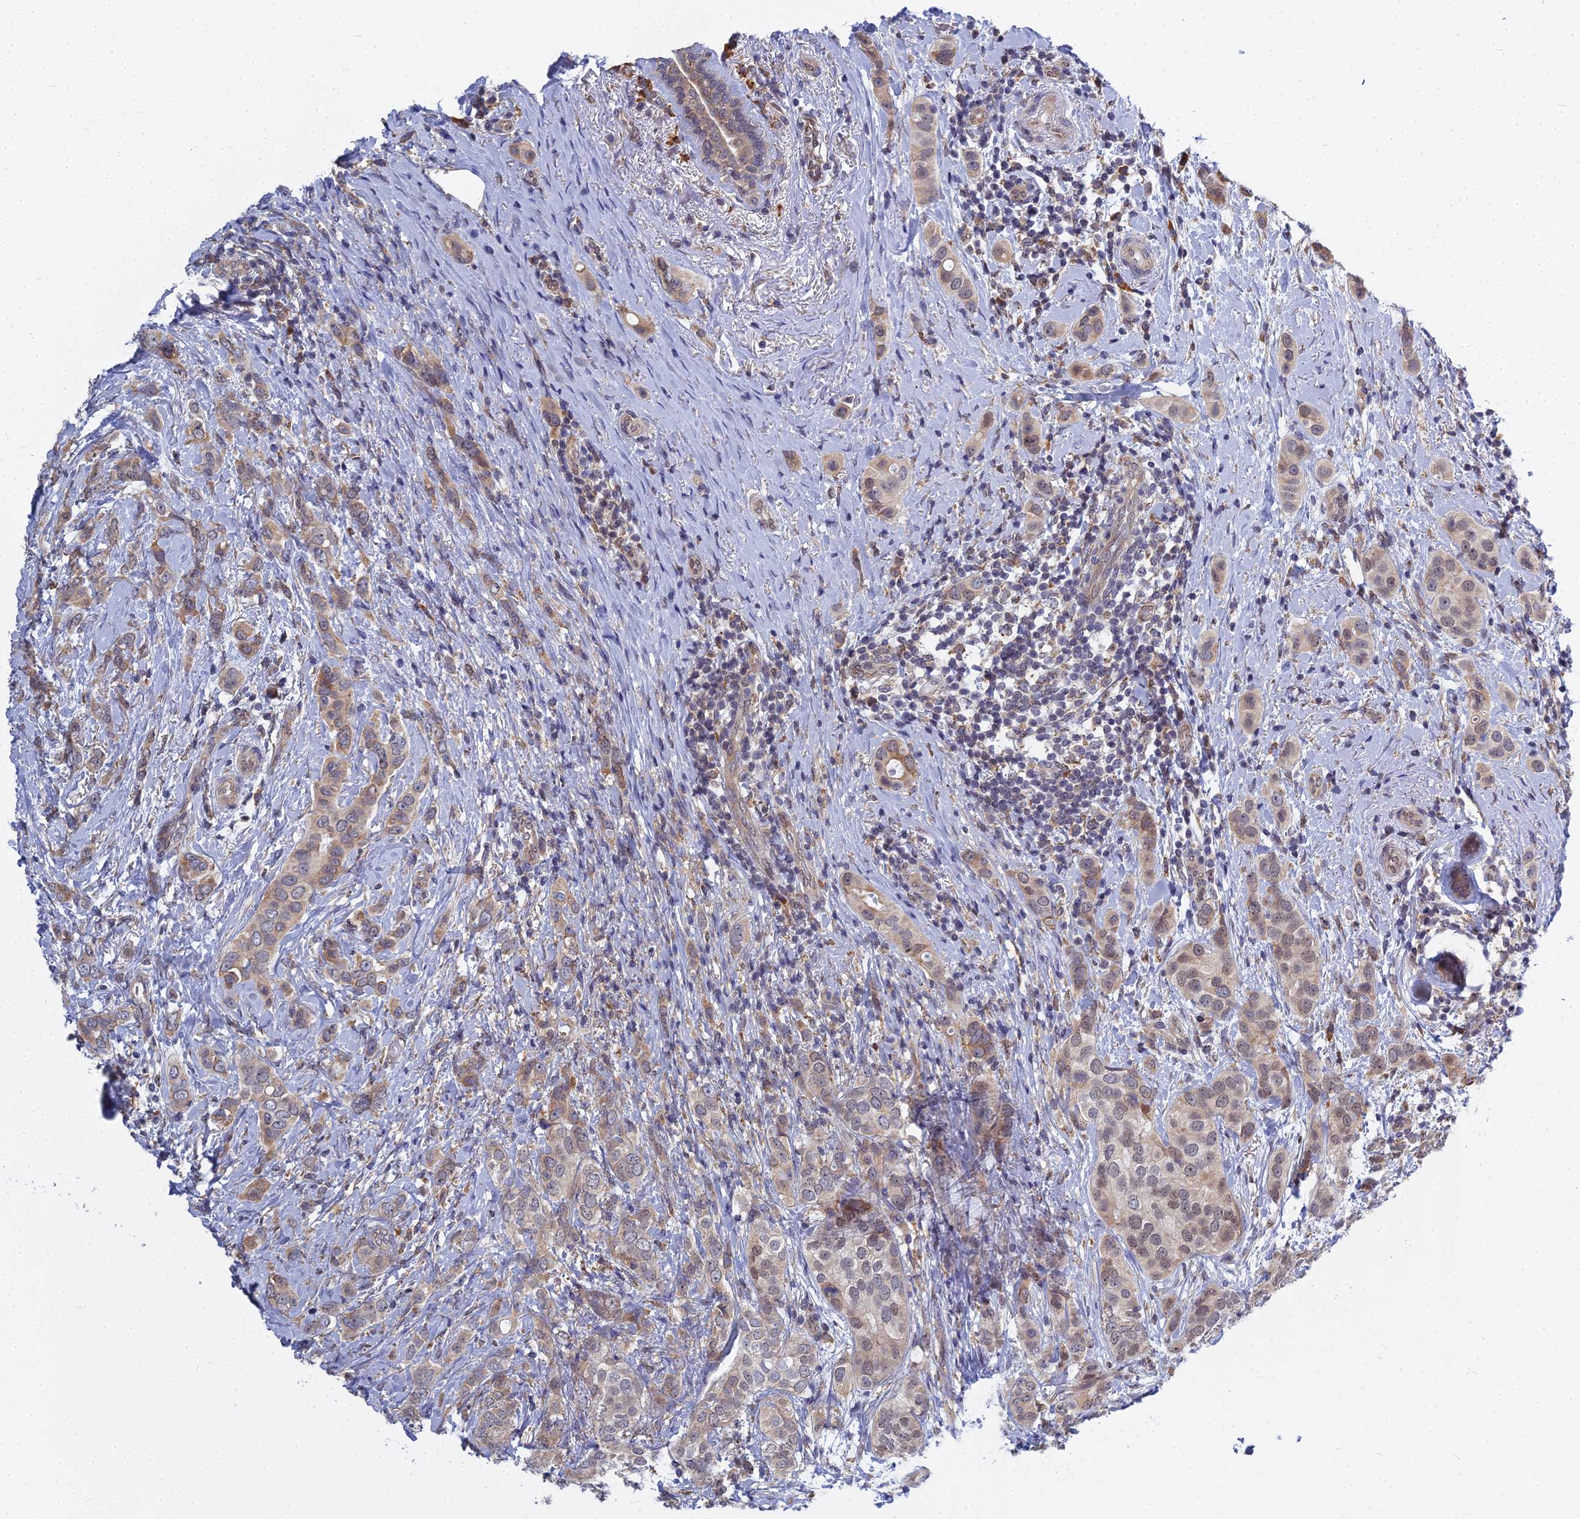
{"staining": {"intensity": "moderate", "quantity": "25%-75%", "location": "cytoplasmic/membranous"}, "tissue": "breast cancer", "cell_type": "Tumor cells", "image_type": "cancer", "snomed": [{"axis": "morphology", "description": "Lobular carcinoma"}, {"axis": "topography", "description": "Breast"}], "caption": "Immunohistochemical staining of human lobular carcinoma (breast) displays medium levels of moderate cytoplasmic/membranous protein expression in approximately 25%-75% of tumor cells. (Brightfield microscopy of DAB IHC at high magnification).", "gene": "KIAA1143", "patient": {"sex": "female", "age": 51}}